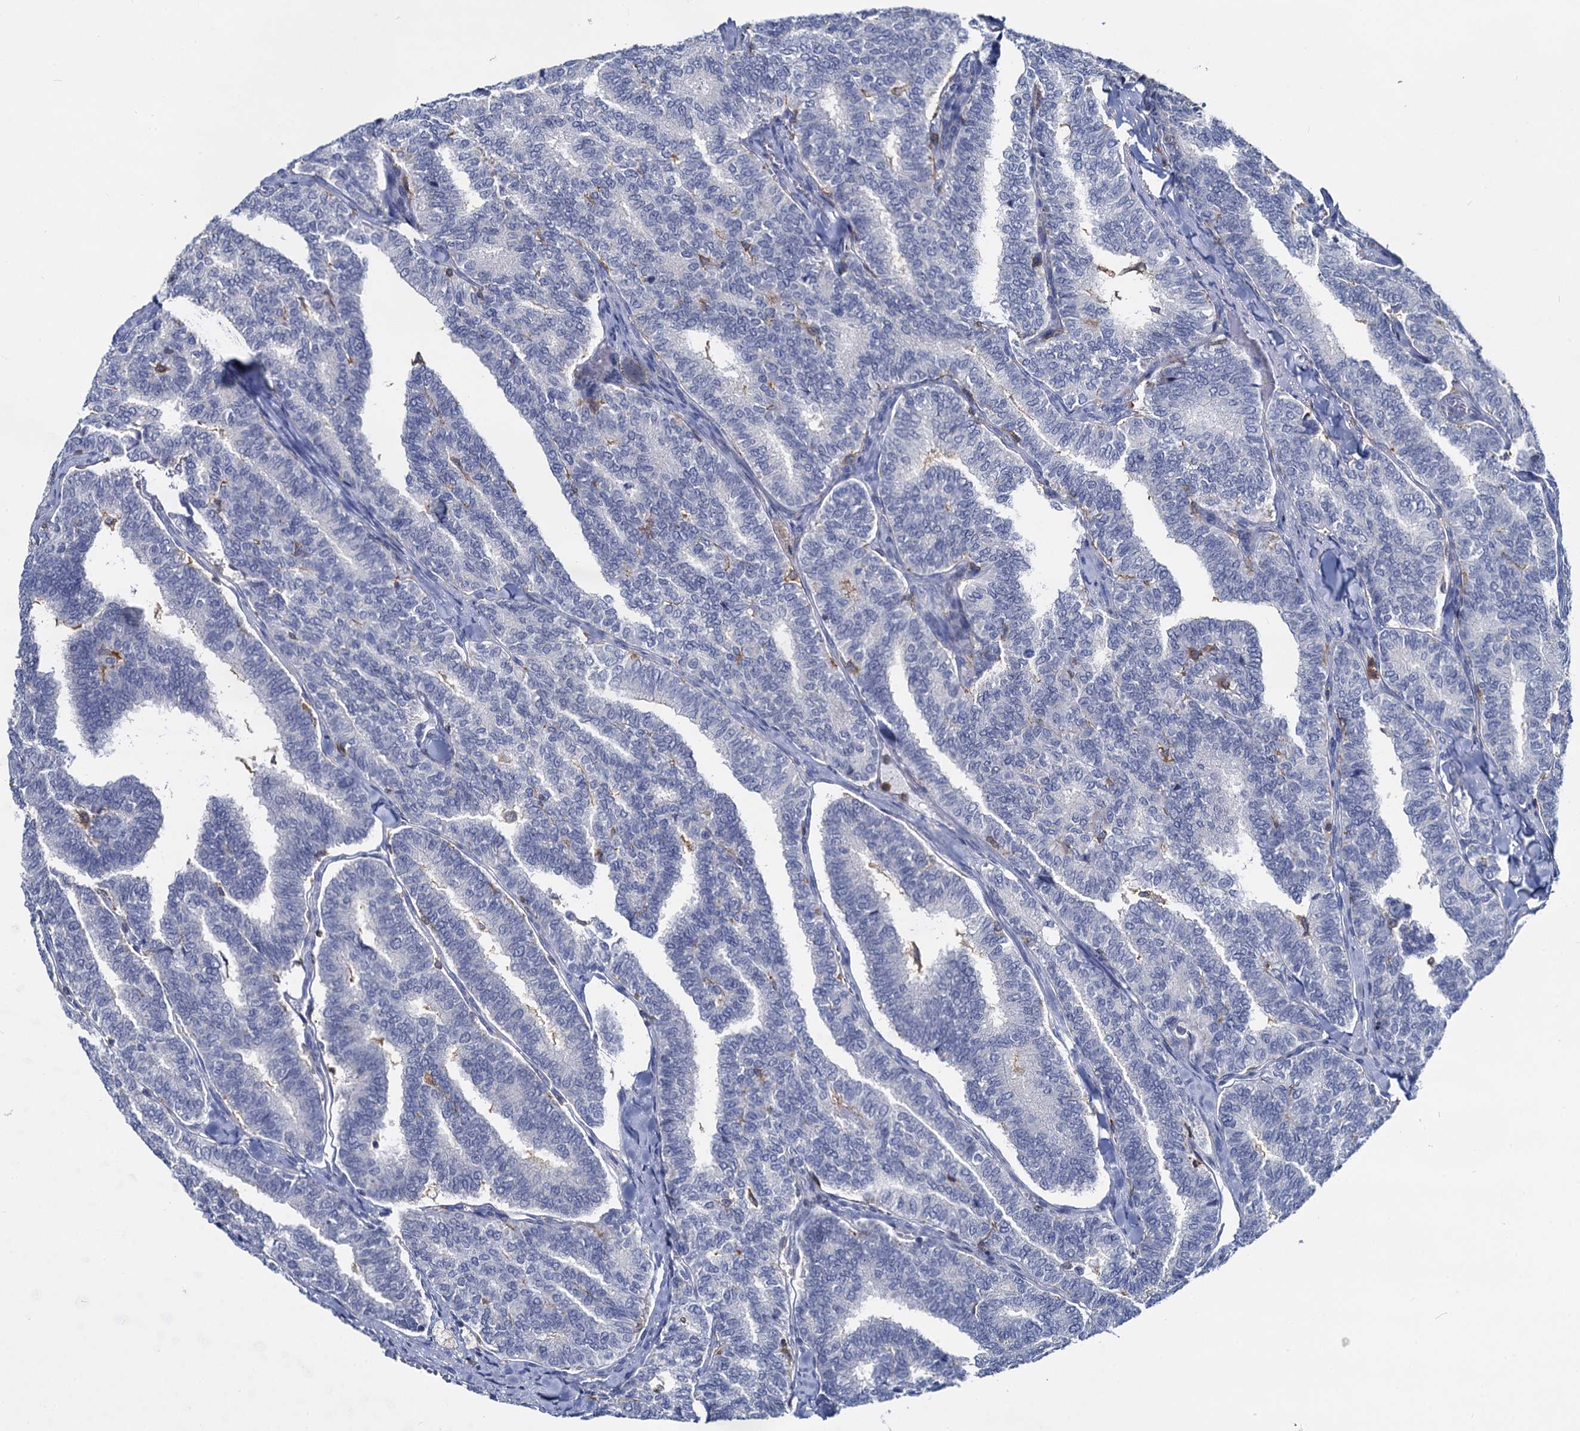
{"staining": {"intensity": "negative", "quantity": "none", "location": "none"}, "tissue": "thyroid cancer", "cell_type": "Tumor cells", "image_type": "cancer", "snomed": [{"axis": "morphology", "description": "Papillary adenocarcinoma, NOS"}, {"axis": "topography", "description": "Thyroid gland"}], "caption": "Thyroid cancer was stained to show a protein in brown. There is no significant expression in tumor cells.", "gene": "RHOG", "patient": {"sex": "female", "age": 35}}